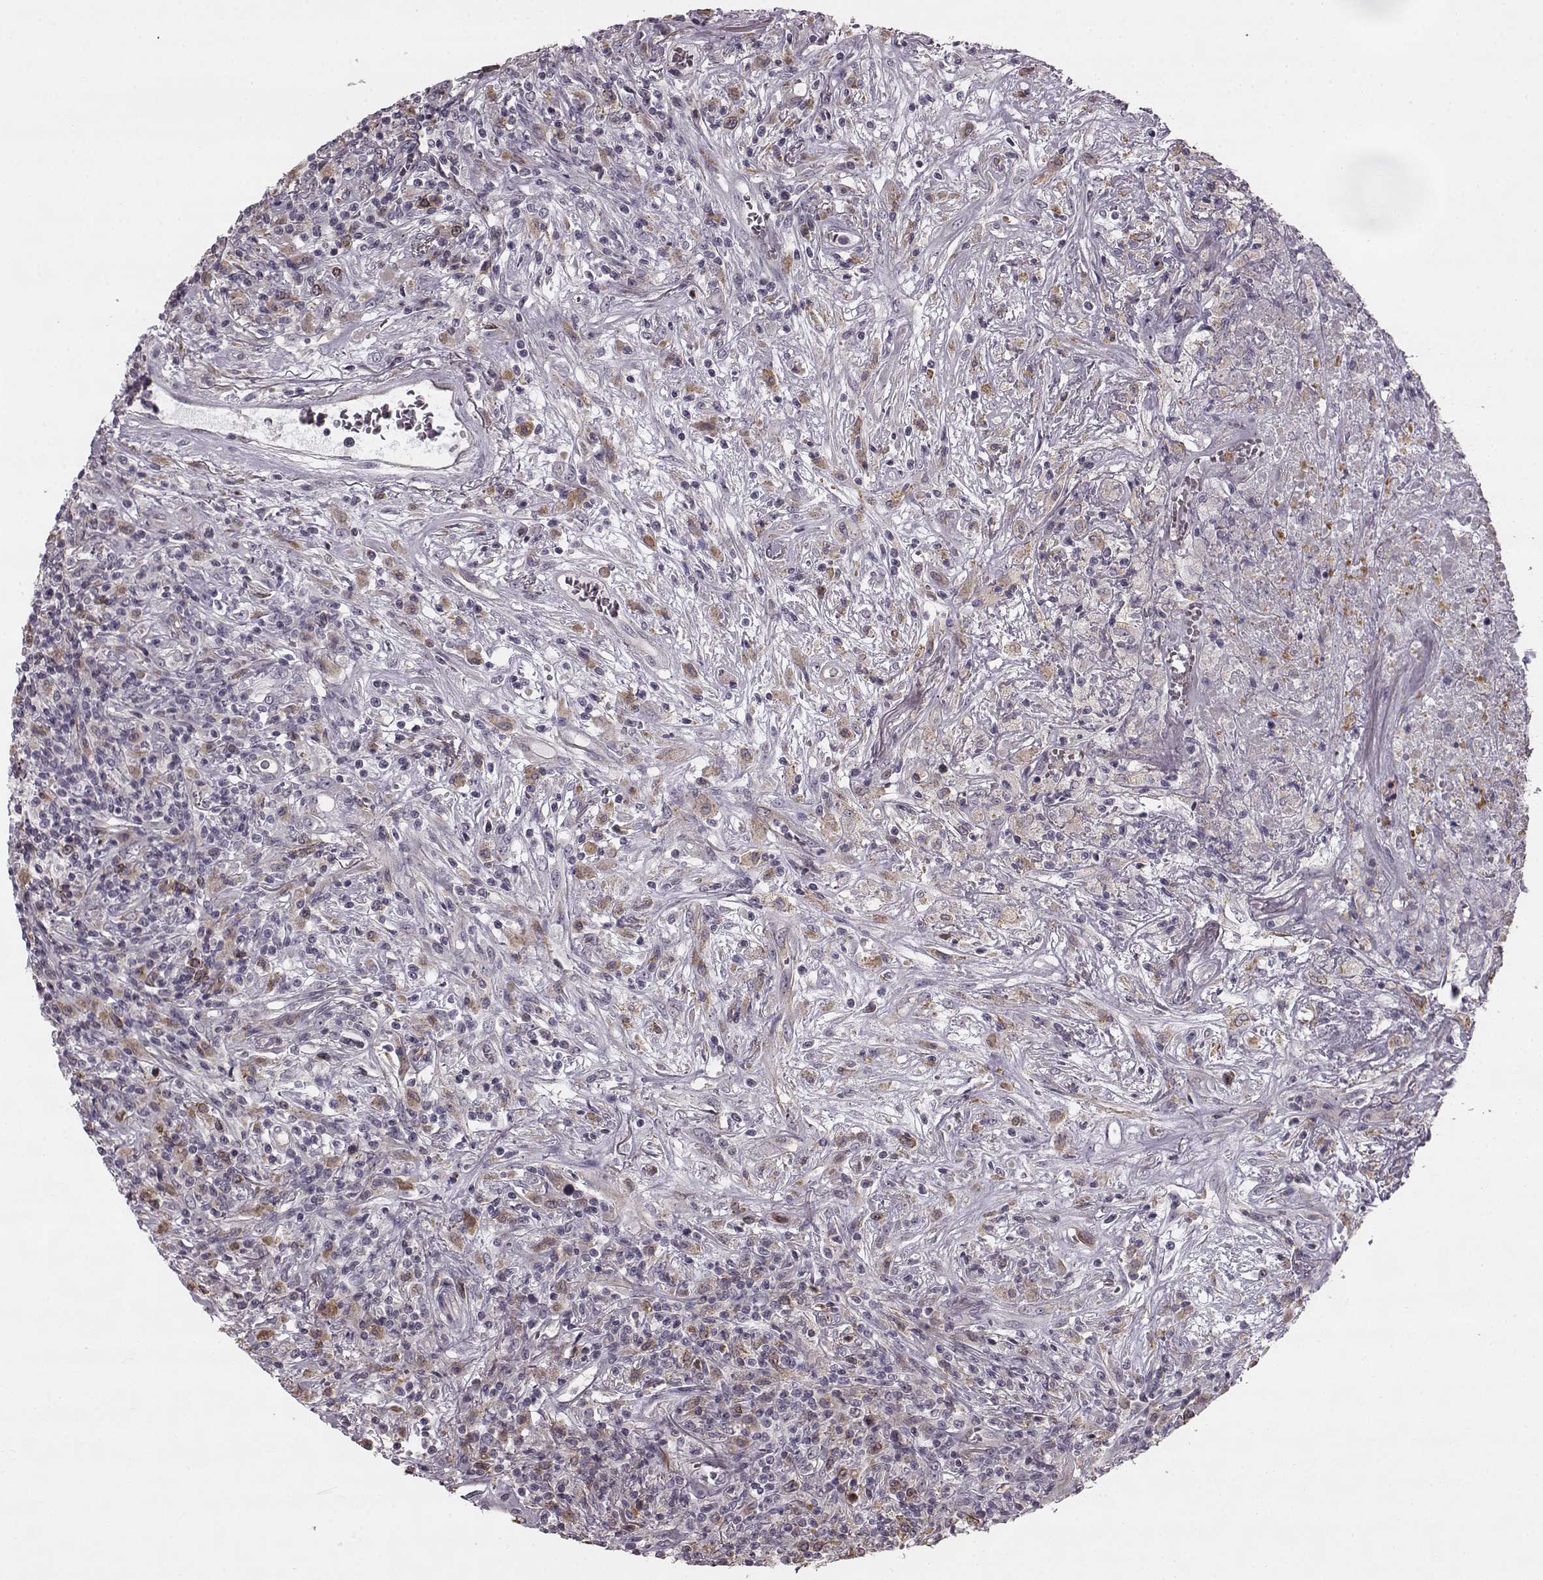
{"staining": {"intensity": "negative", "quantity": "none", "location": "none"}, "tissue": "lymphoma", "cell_type": "Tumor cells", "image_type": "cancer", "snomed": [{"axis": "morphology", "description": "Malignant lymphoma, non-Hodgkin's type, High grade"}, {"axis": "topography", "description": "Lung"}], "caption": "Tumor cells are negative for brown protein staining in high-grade malignant lymphoma, non-Hodgkin's type.", "gene": "HMMR", "patient": {"sex": "male", "age": 79}}